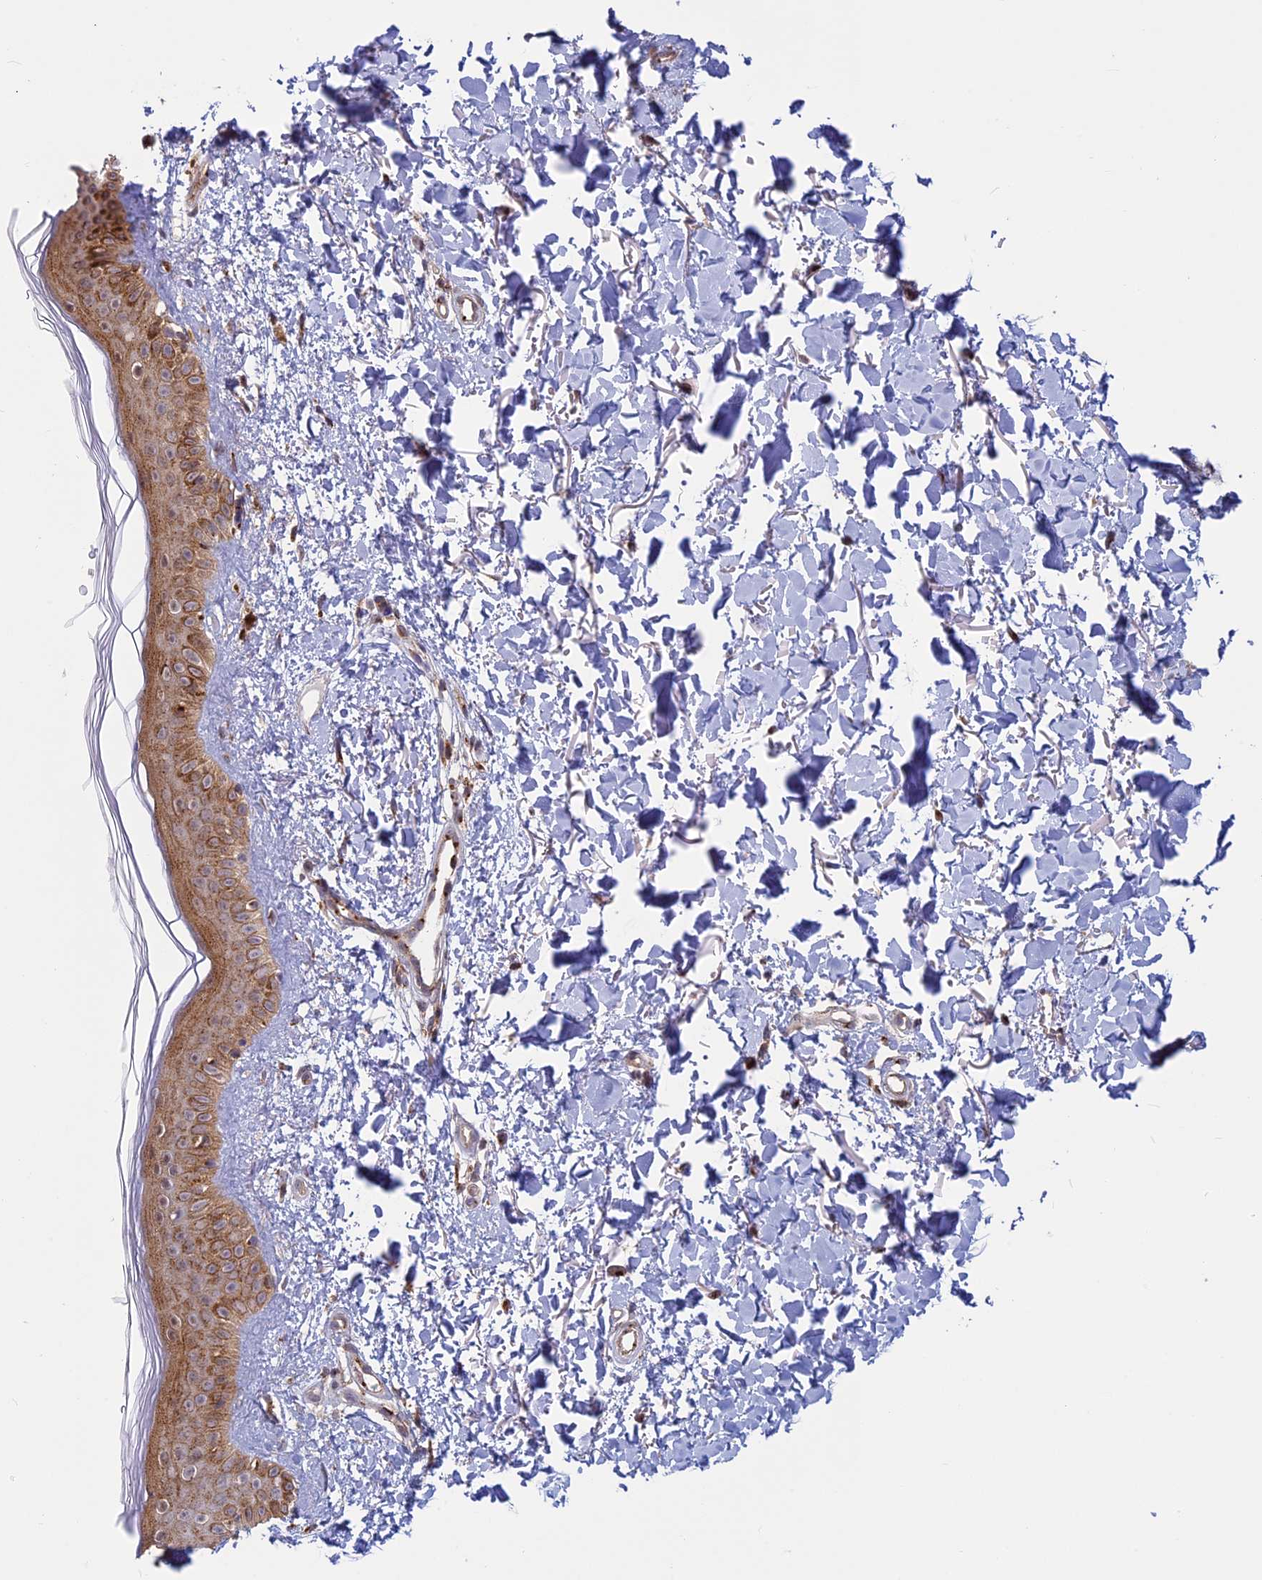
{"staining": {"intensity": "moderate", "quantity": "25%-75%", "location": "cytoplasmic/membranous"}, "tissue": "skin", "cell_type": "Fibroblasts", "image_type": "normal", "snomed": [{"axis": "morphology", "description": "Normal tissue, NOS"}, {"axis": "topography", "description": "Skin"}], "caption": "Brown immunohistochemical staining in normal skin shows moderate cytoplasmic/membranous positivity in approximately 25%-75% of fibroblasts.", "gene": "CLINT1", "patient": {"sex": "female", "age": 58}}